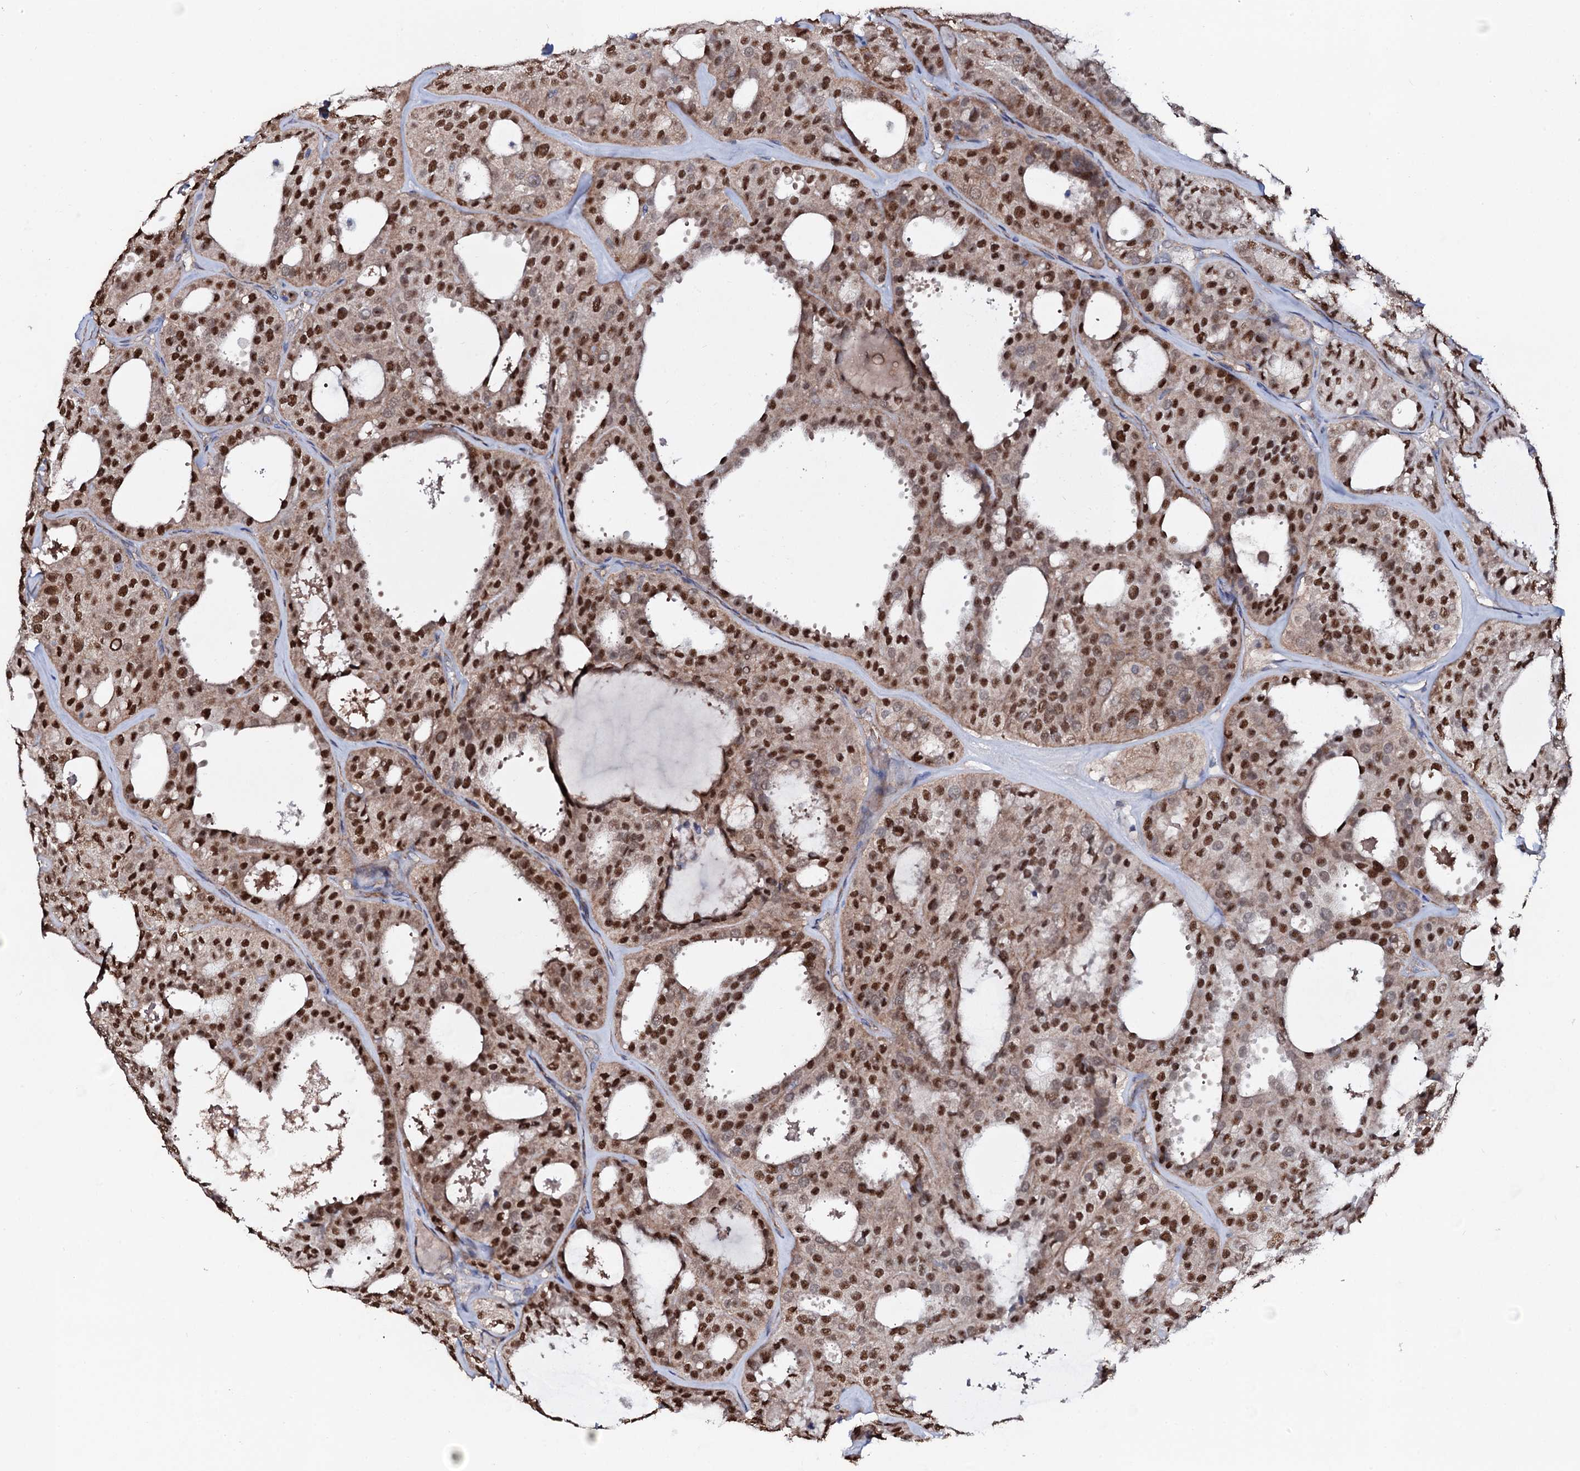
{"staining": {"intensity": "strong", "quantity": ">75%", "location": "nuclear"}, "tissue": "thyroid cancer", "cell_type": "Tumor cells", "image_type": "cancer", "snomed": [{"axis": "morphology", "description": "Follicular adenoma carcinoma, NOS"}, {"axis": "topography", "description": "Thyroid gland"}], "caption": "Strong nuclear positivity is appreciated in approximately >75% of tumor cells in follicular adenoma carcinoma (thyroid).", "gene": "PPP1R3D", "patient": {"sex": "male", "age": 75}}